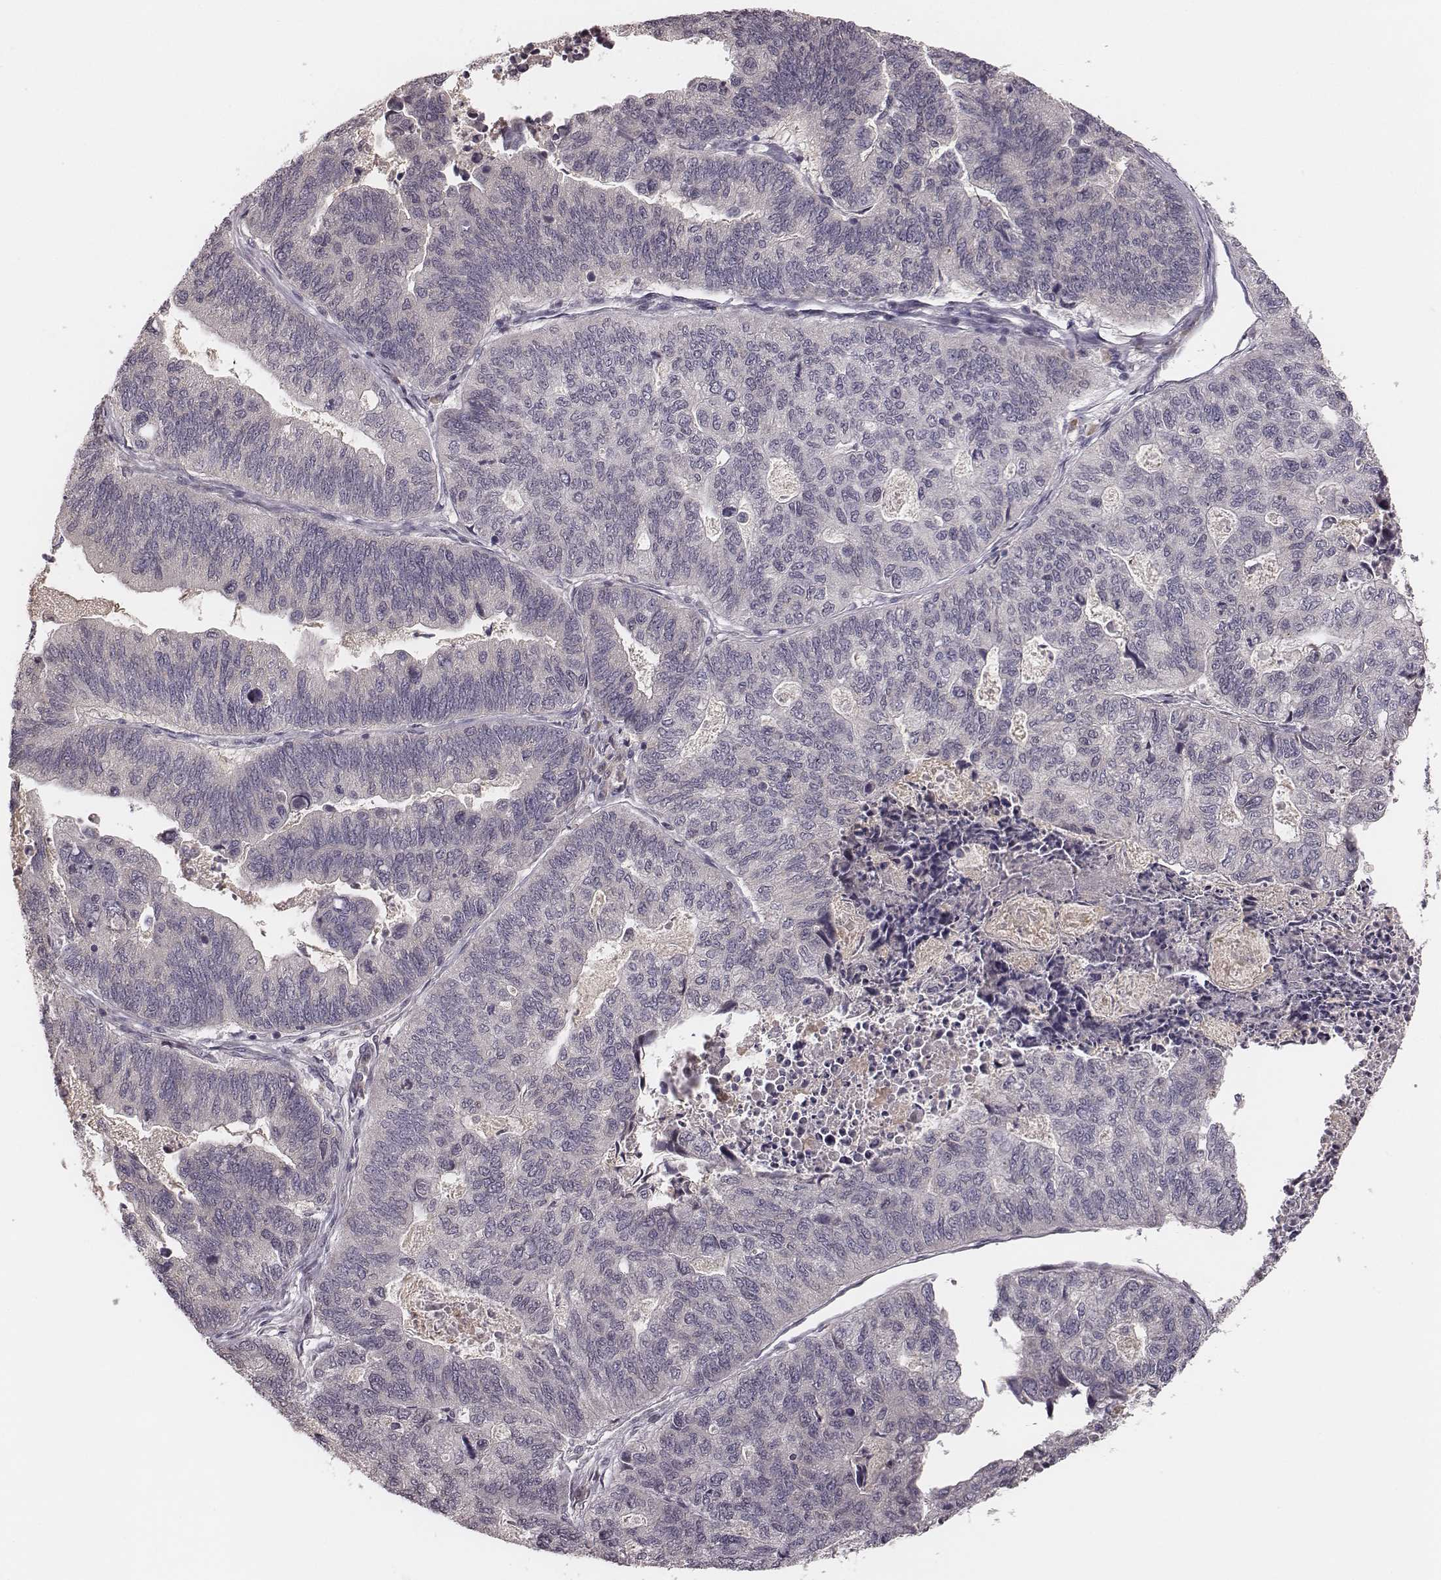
{"staining": {"intensity": "negative", "quantity": "none", "location": "none"}, "tissue": "stomach cancer", "cell_type": "Tumor cells", "image_type": "cancer", "snomed": [{"axis": "morphology", "description": "Adenocarcinoma, NOS"}, {"axis": "topography", "description": "Stomach, upper"}], "caption": "Stomach cancer was stained to show a protein in brown. There is no significant expression in tumor cells.", "gene": "P2RX5", "patient": {"sex": "female", "age": 67}}